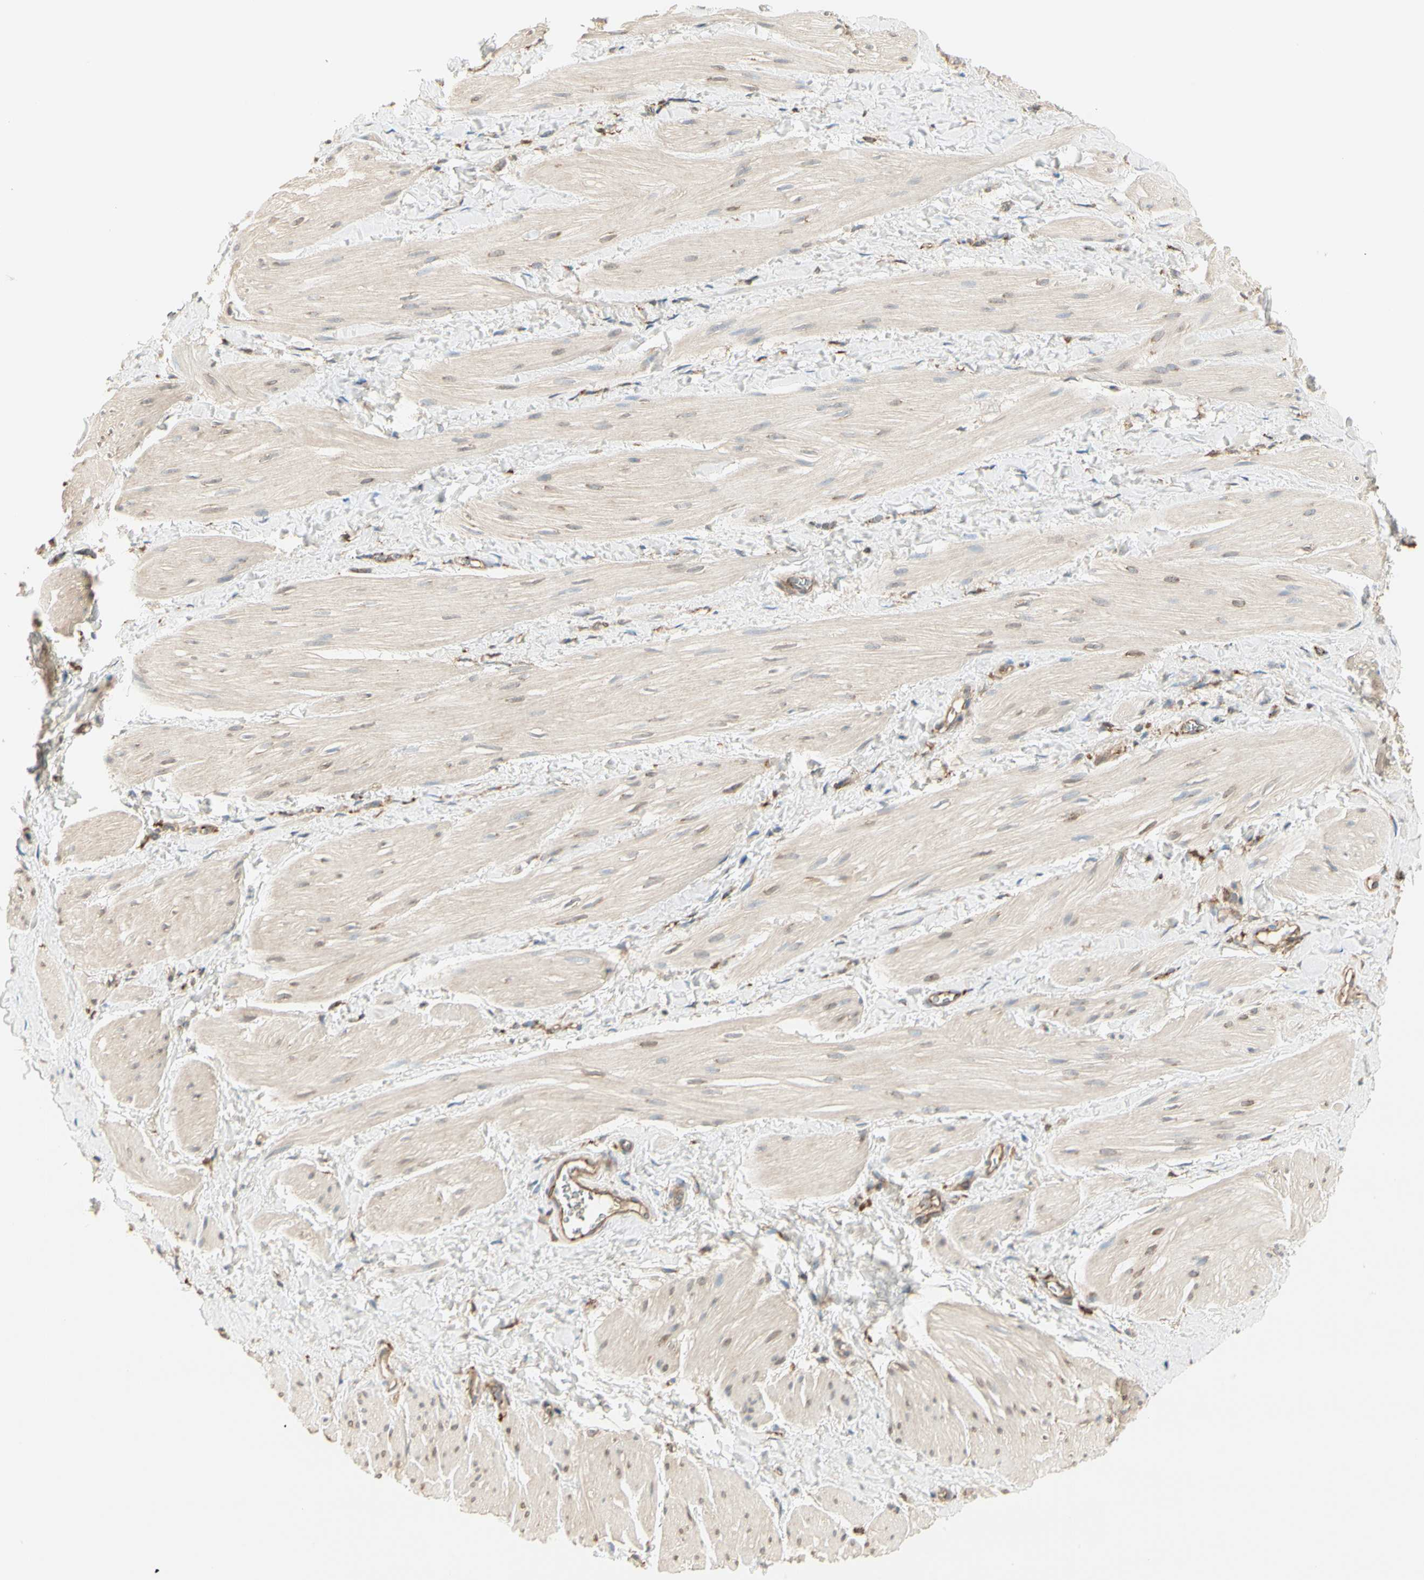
{"staining": {"intensity": "weak", "quantity": "<25%", "location": "cytoplasmic/membranous"}, "tissue": "smooth muscle", "cell_type": "Smooth muscle cells", "image_type": "normal", "snomed": [{"axis": "morphology", "description": "Normal tissue, NOS"}, {"axis": "topography", "description": "Smooth muscle"}], "caption": "This is an immunohistochemistry histopathology image of unremarkable human smooth muscle. There is no positivity in smooth muscle cells.", "gene": "AGFG1", "patient": {"sex": "male", "age": 16}}